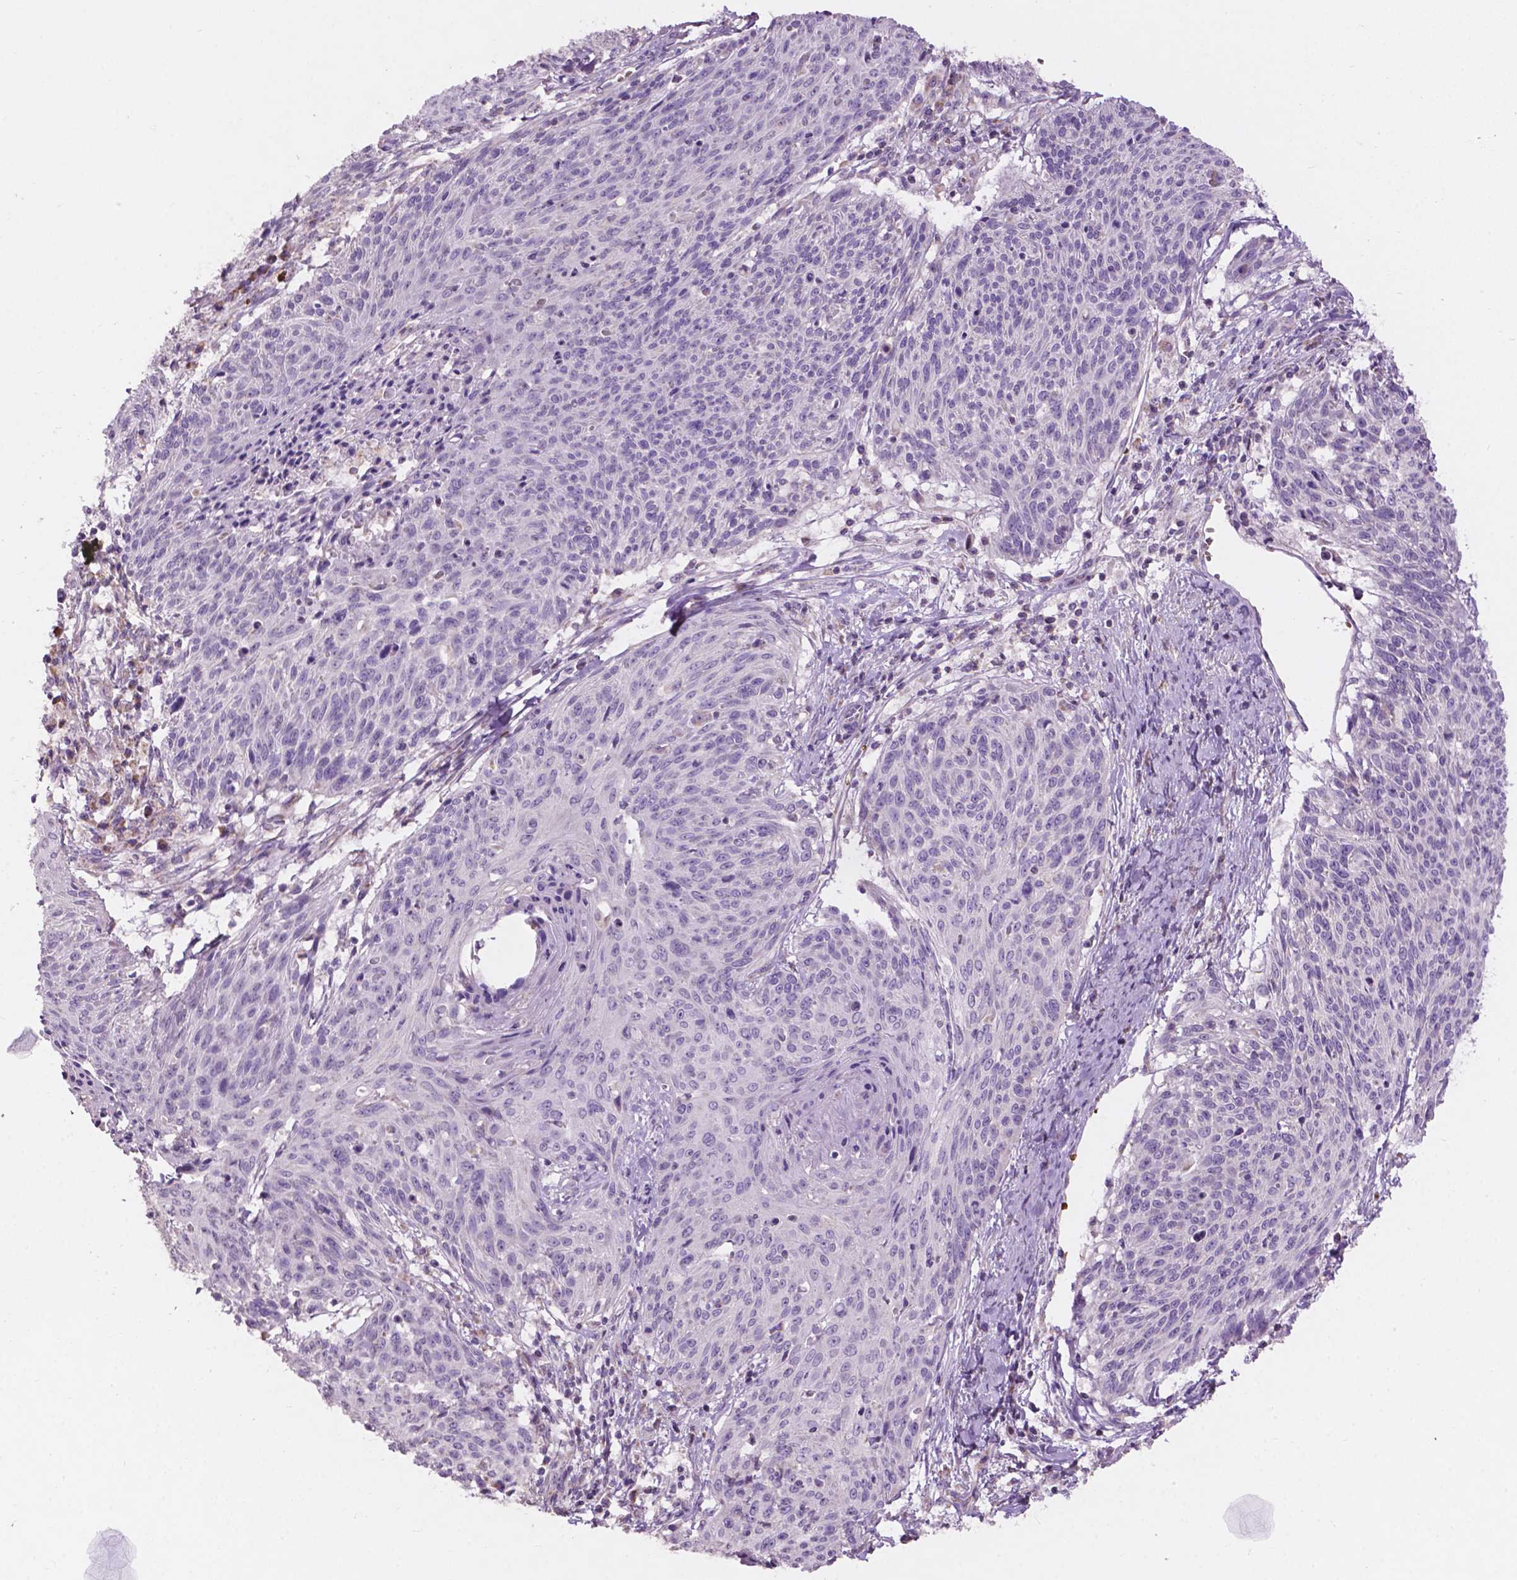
{"staining": {"intensity": "negative", "quantity": "none", "location": "none"}, "tissue": "cervical cancer", "cell_type": "Tumor cells", "image_type": "cancer", "snomed": [{"axis": "morphology", "description": "Squamous cell carcinoma, NOS"}, {"axis": "topography", "description": "Cervix"}], "caption": "Cervical cancer (squamous cell carcinoma) was stained to show a protein in brown. There is no significant positivity in tumor cells. (Stains: DAB IHC with hematoxylin counter stain, Microscopy: brightfield microscopy at high magnification).", "gene": "NDUFS1", "patient": {"sex": "female", "age": 45}}